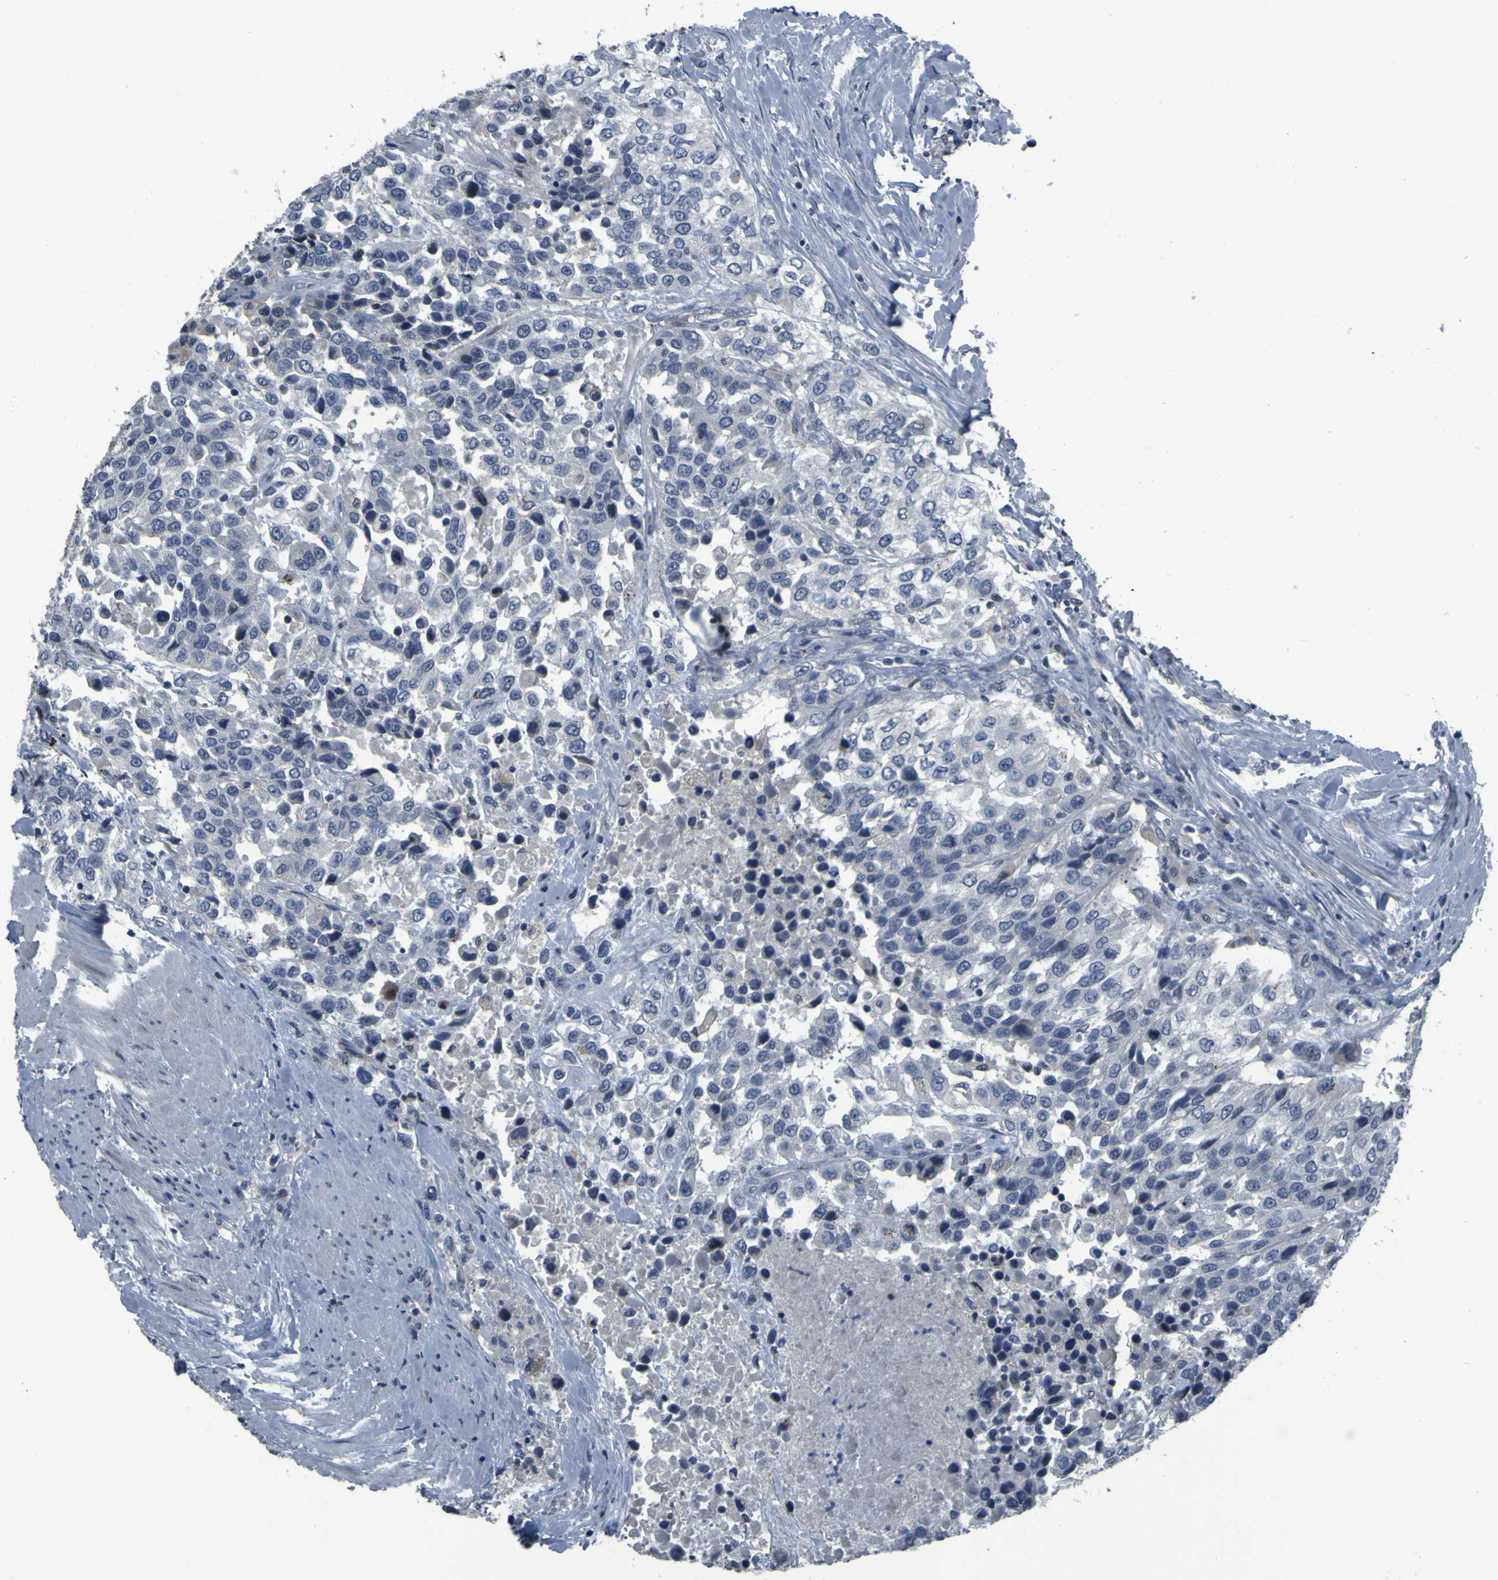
{"staining": {"intensity": "negative", "quantity": "none", "location": "none"}, "tissue": "urothelial cancer", "cell_type": "Tumor cells", "image_type": "cancer", "snomed": [{"axis": "morphology", "description": "Urothelial carcinoma, High grade"}, {"axis": "topography", "description": "Urinary bladder"}], "caption": "This is an immunohistochemistry micrograph of human urothelial cancer. There is no positivity in tumor cells.", "gene": "OSTM1", "patient": {"sex": "female", "age": 80}}